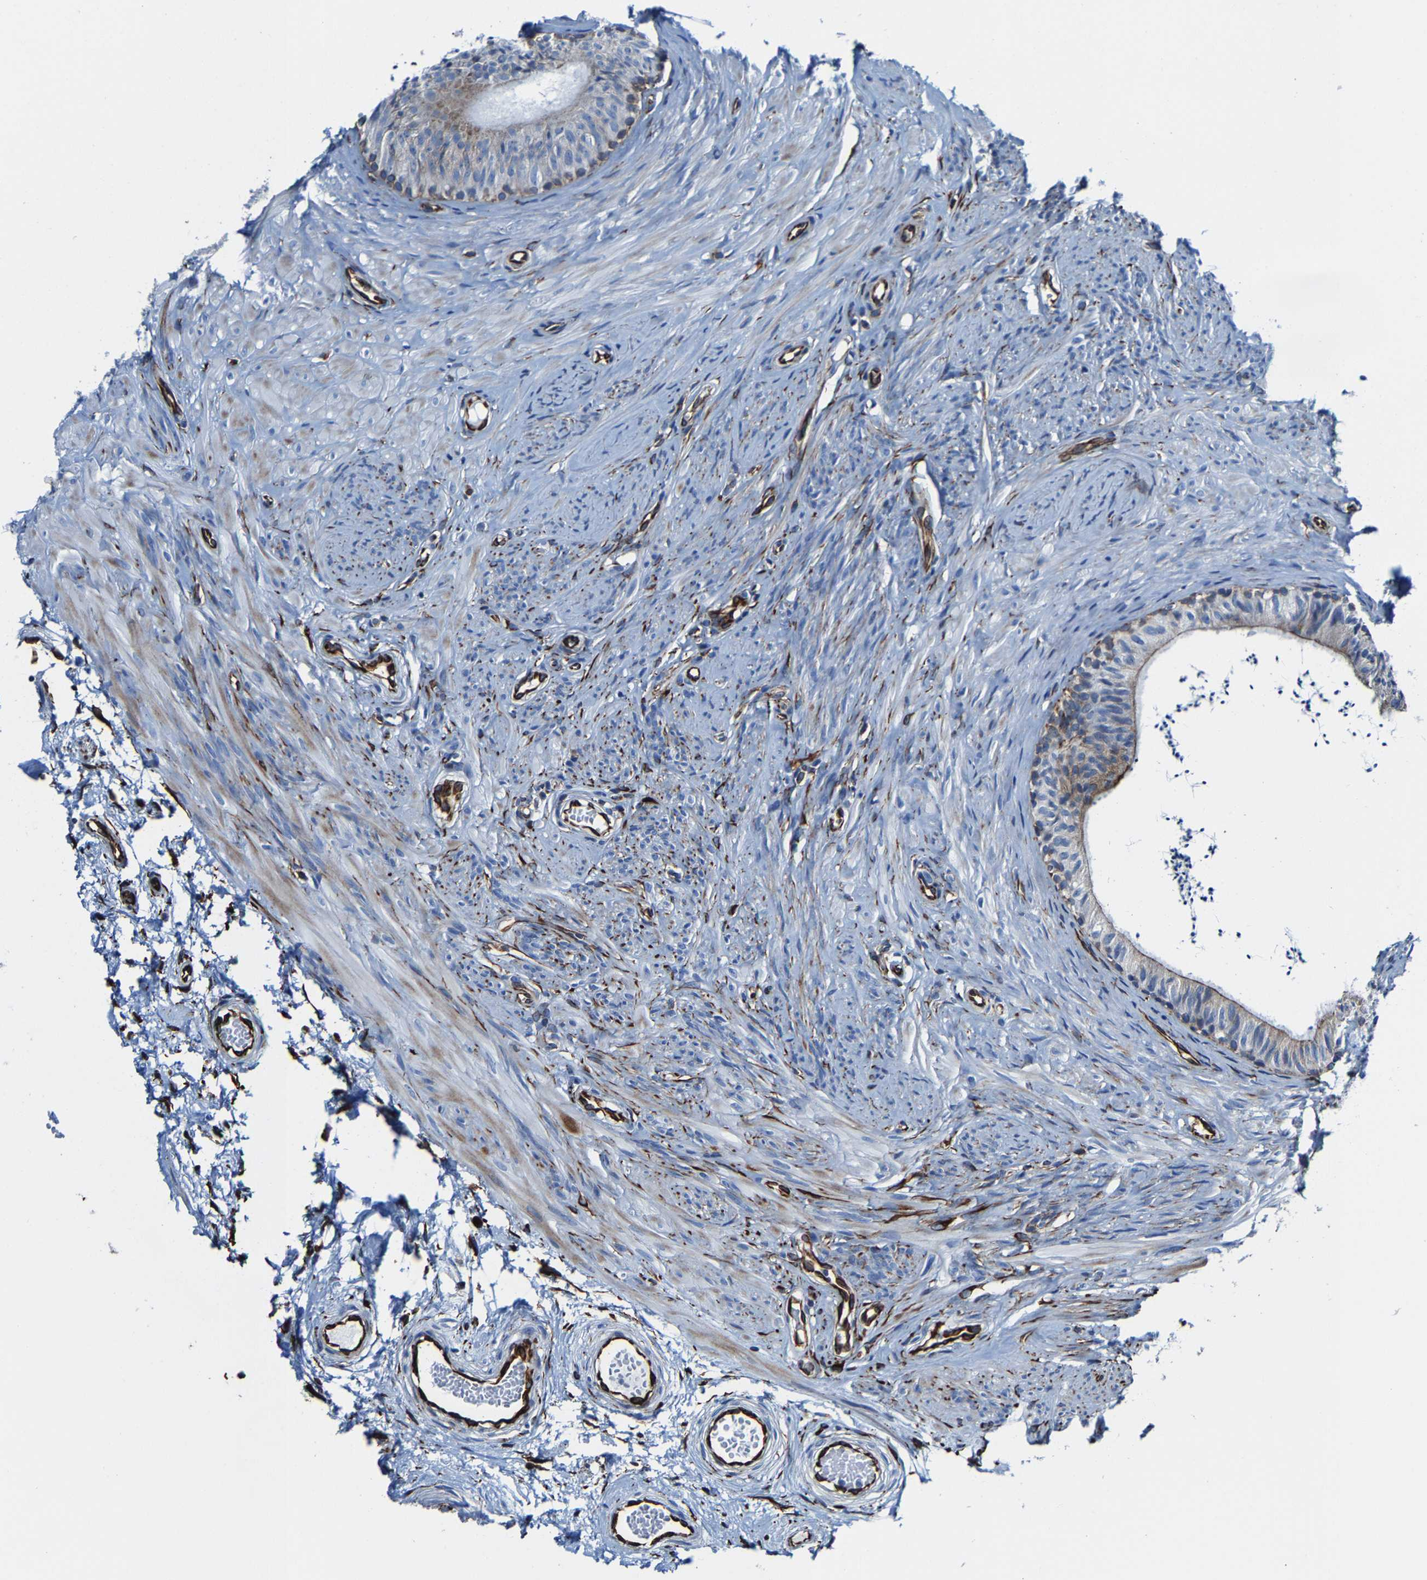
{"staining": {"intensity": "moderate", "quantity": "25%-75%", "location": "cytoplasmic/membranous"}, "tissue": "epididymis", "cell_type": "Glandular cells", "image_type": "normal", "snomed": [{"axis": "morphology", "description": "Normal tissue, NOS"}, {"axis": "topography", "description": "Epididymis"}], "caption": "Immunohistochemical staining of benign epididymis exhibits moderate cytoplasmic/membranous protein positivity in about 25%-75% of glandular cells.", "gene": "MMEL1", "patient": {"sex": "male", "age": 56}}